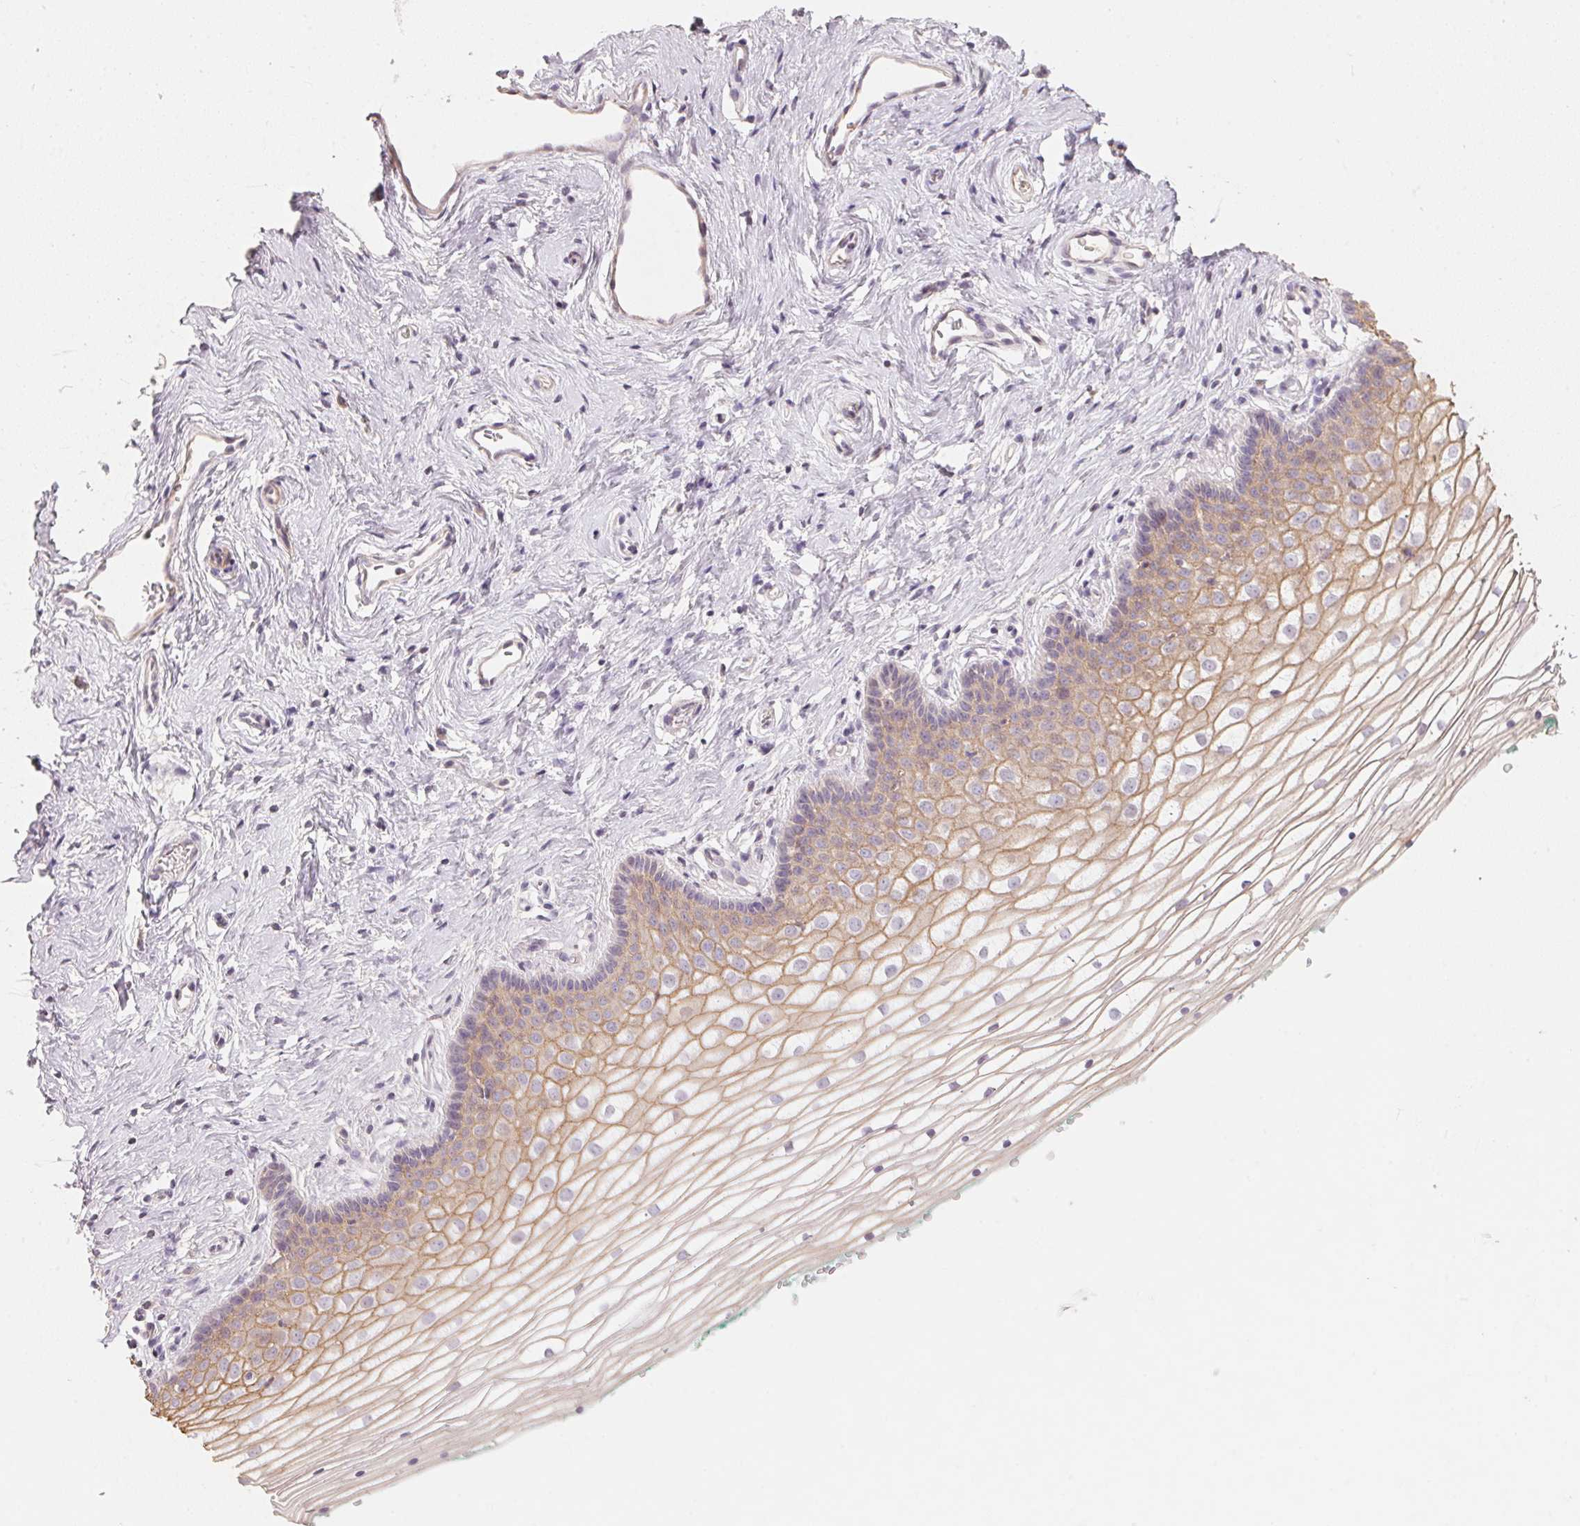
{"staining": {"intensity": "weak", "quantity": "25%-75%", "location": "cytoplasmic/membranous"}, "tissue": "vagina", "cell_type": "Squamous epithelial cells", "image_type": "normal", "snomed": [{"axis": "morphology", "description": "Normal tissue, NOS"}, {"axis": "topography", "description": "Vagina"}], "caption": "IHC (DAB) staining of unremarkable vagina exhibits weak cytoplasmic/membranous protein expression in about 25%-75% of squamous epithelial cells. (DAB = brown stain, brightfield microscopy at high magnification).", "gene": "TP53AIP1", "patient": {"sex": "female", "age": 36}}